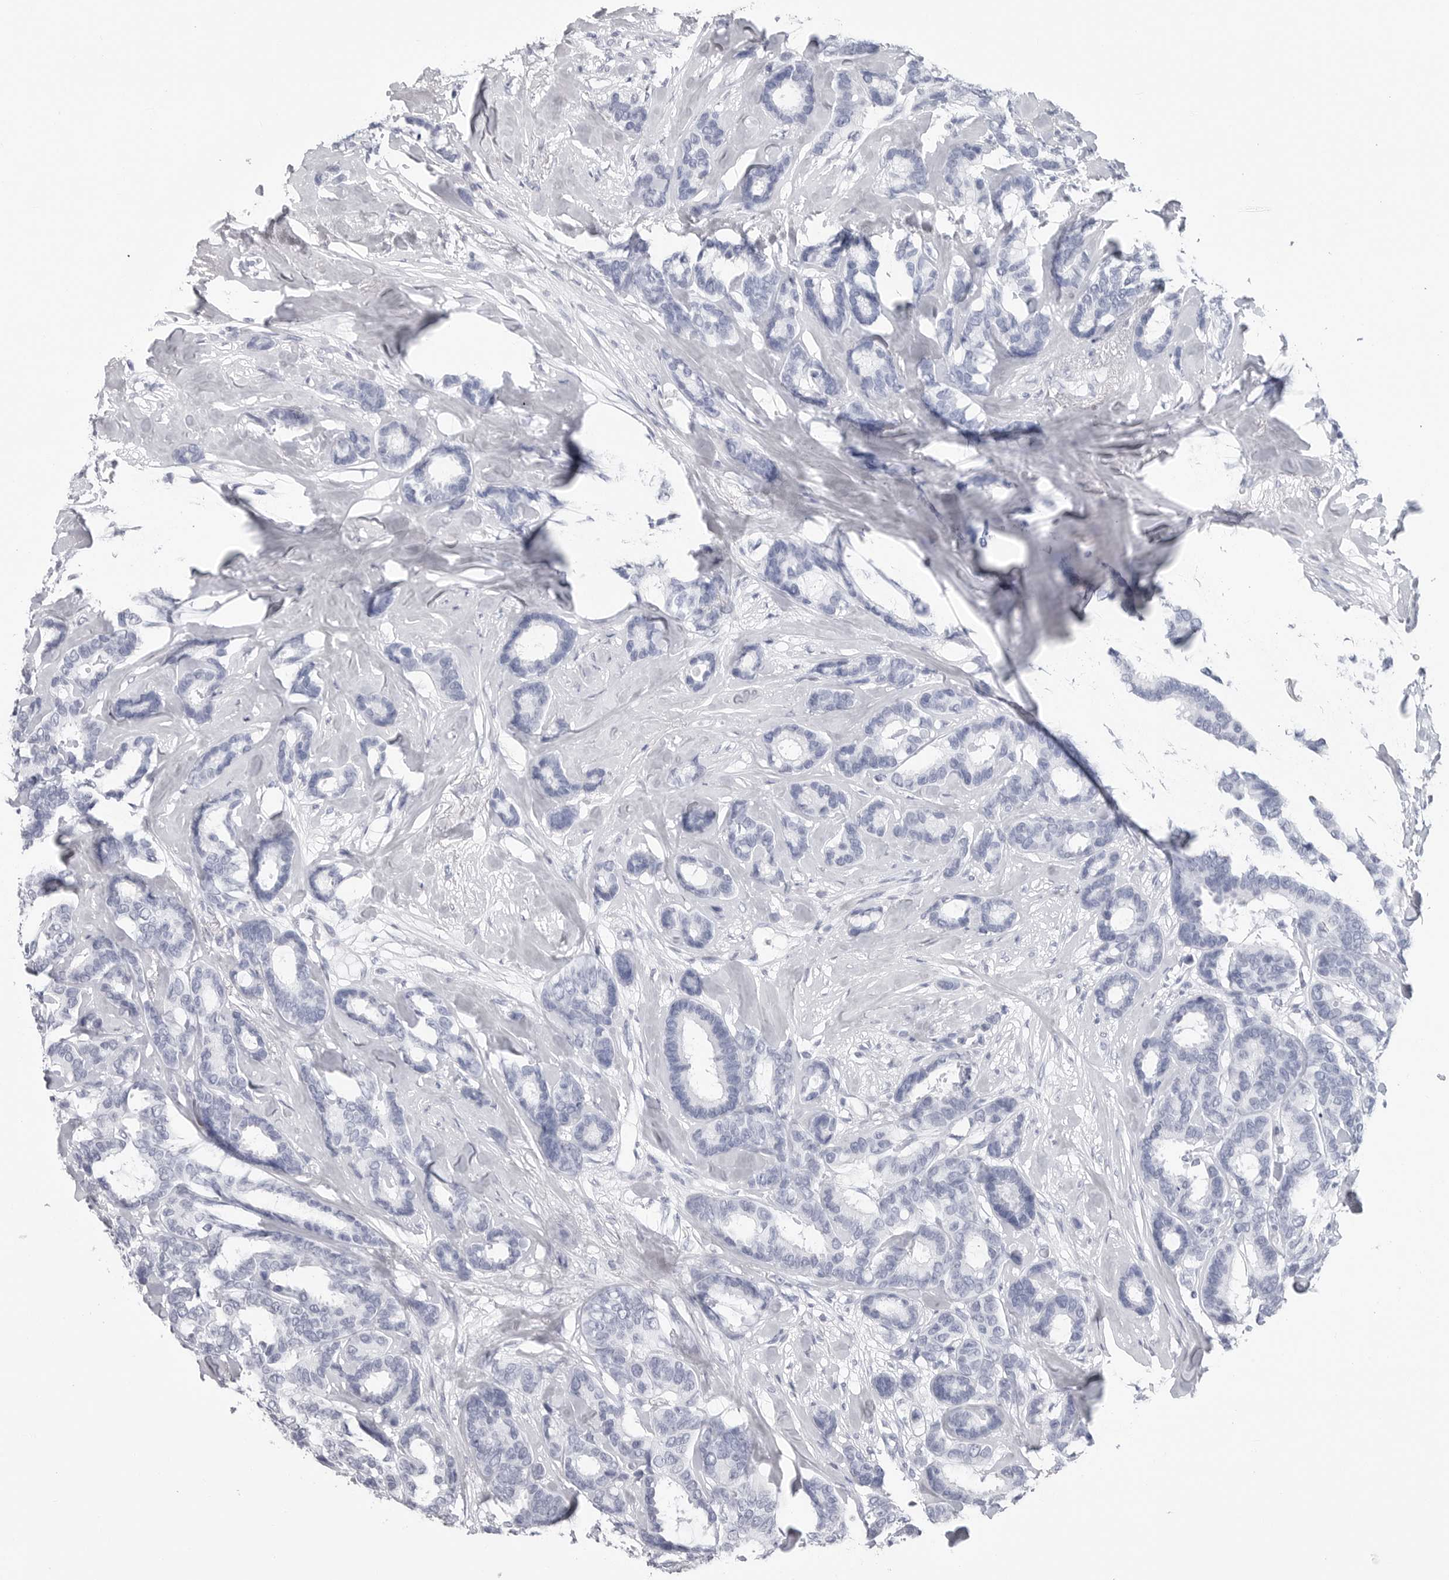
{"staining": {"intensity": "negative", "quantity": "none", "location": "none"}, "tissue": "breast cancer", "cell_type": "Tumor cells", "image_type": "cancer", "snomed": [{"axis": "morphology", "description": "Duct carcinoma"}, {"axis": "topography", "description": "Breast"}], "caption": "Tumor cells are negative for protein expression in human breast cancer.", "gene": "CSH1", "patient": {"sex": "female", "age": 87}}